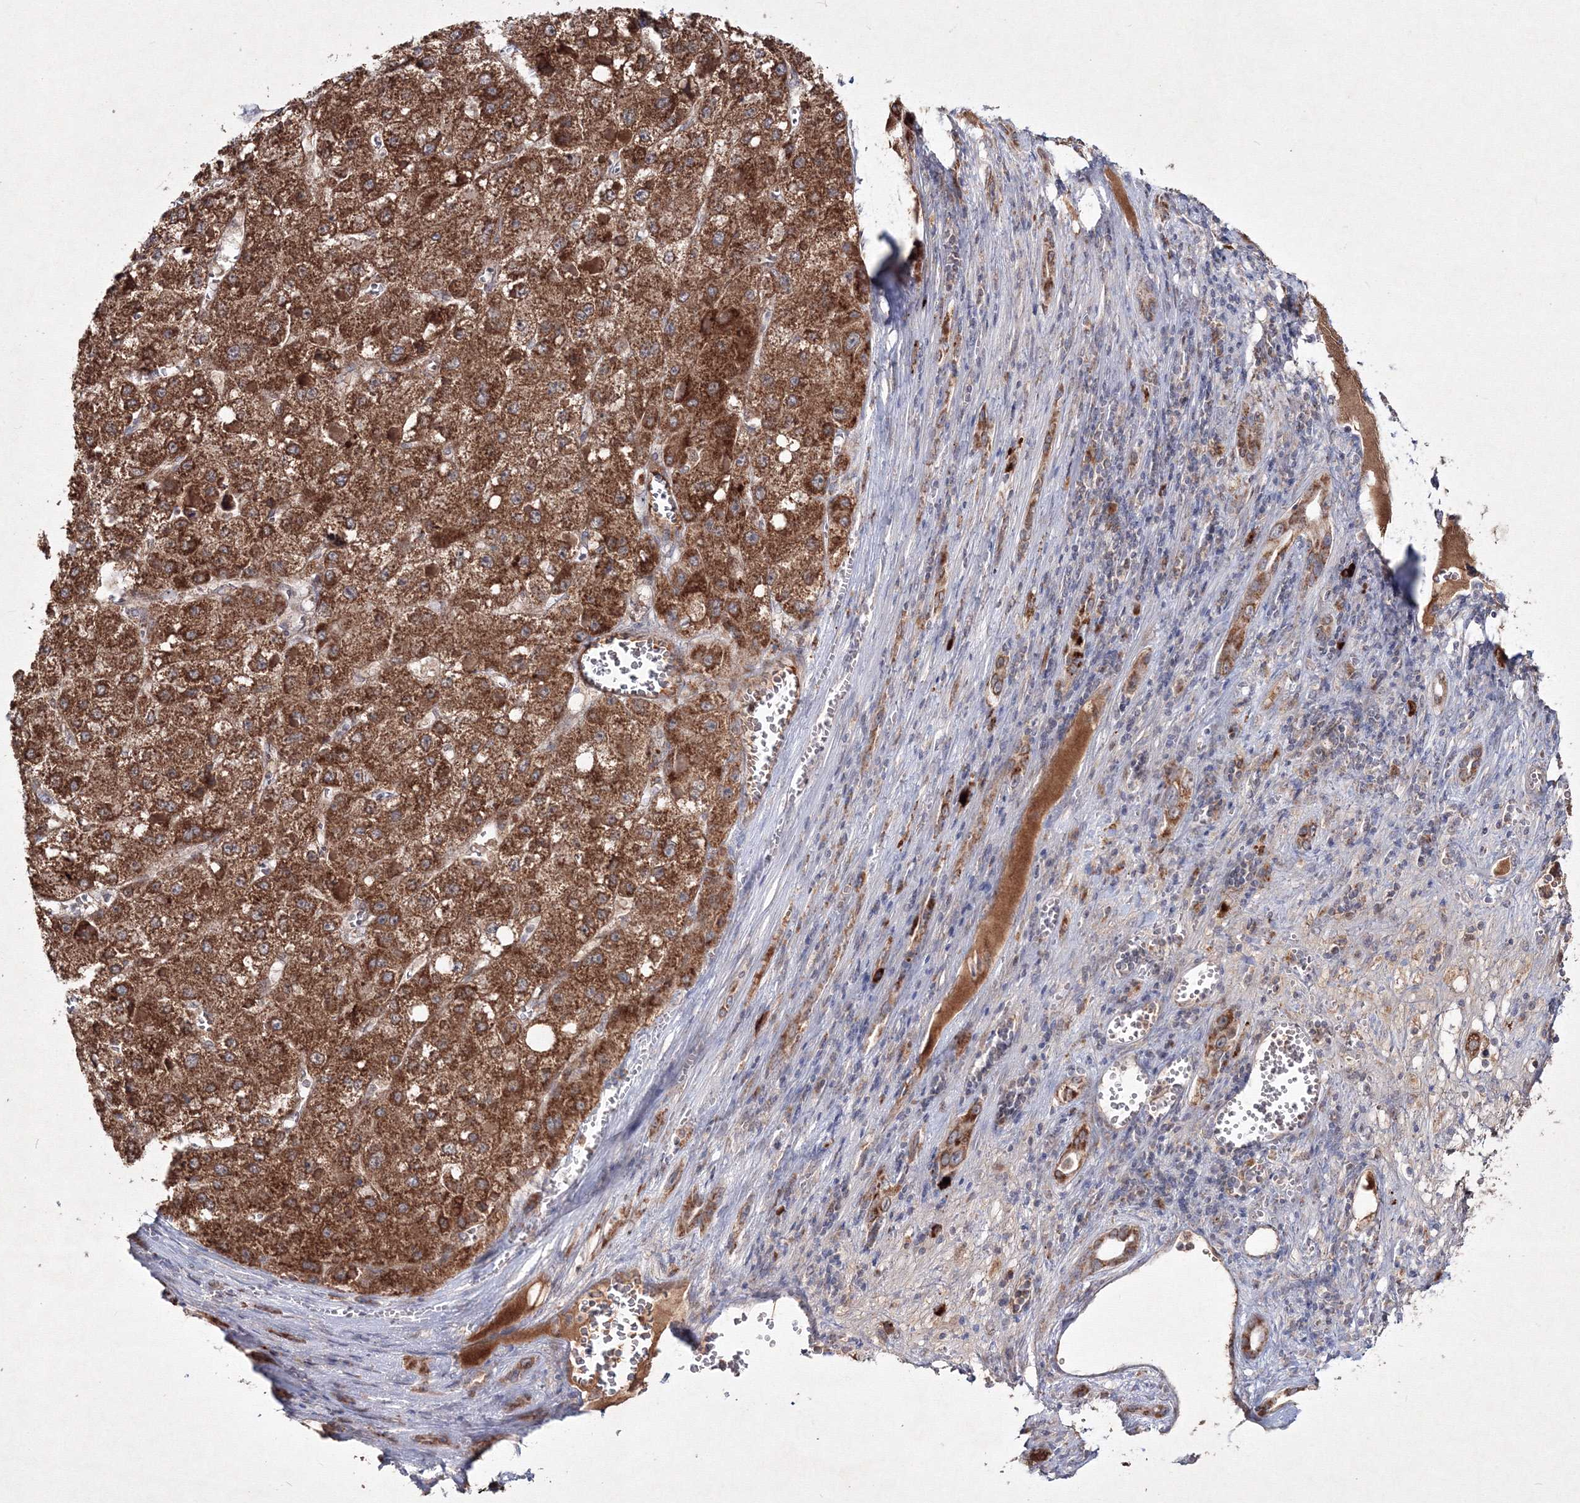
{"staining": {"intensity": "strong", "quantity": ">75%", "location": "cytoplasmic/membranous"}, "tissue": "liver cancer", "cell_type": "Tumor cells", "image_type": "cancer", "snomed": [{"axis": "morphology", "description": "Carcinoma, Hepatocellular, NOS"}, {"axis": "topography", "description": "Liver"}], "caption": "An IHC micrograph of tumor tissue is shown. Protein staining in brown shows strong cytoplasmic/membranous positivity in liver cancer (hepatocellular carcinoma) within tumor cells.", "gene": "PEX13", "patient": {"sex": "female", "age": 73}}